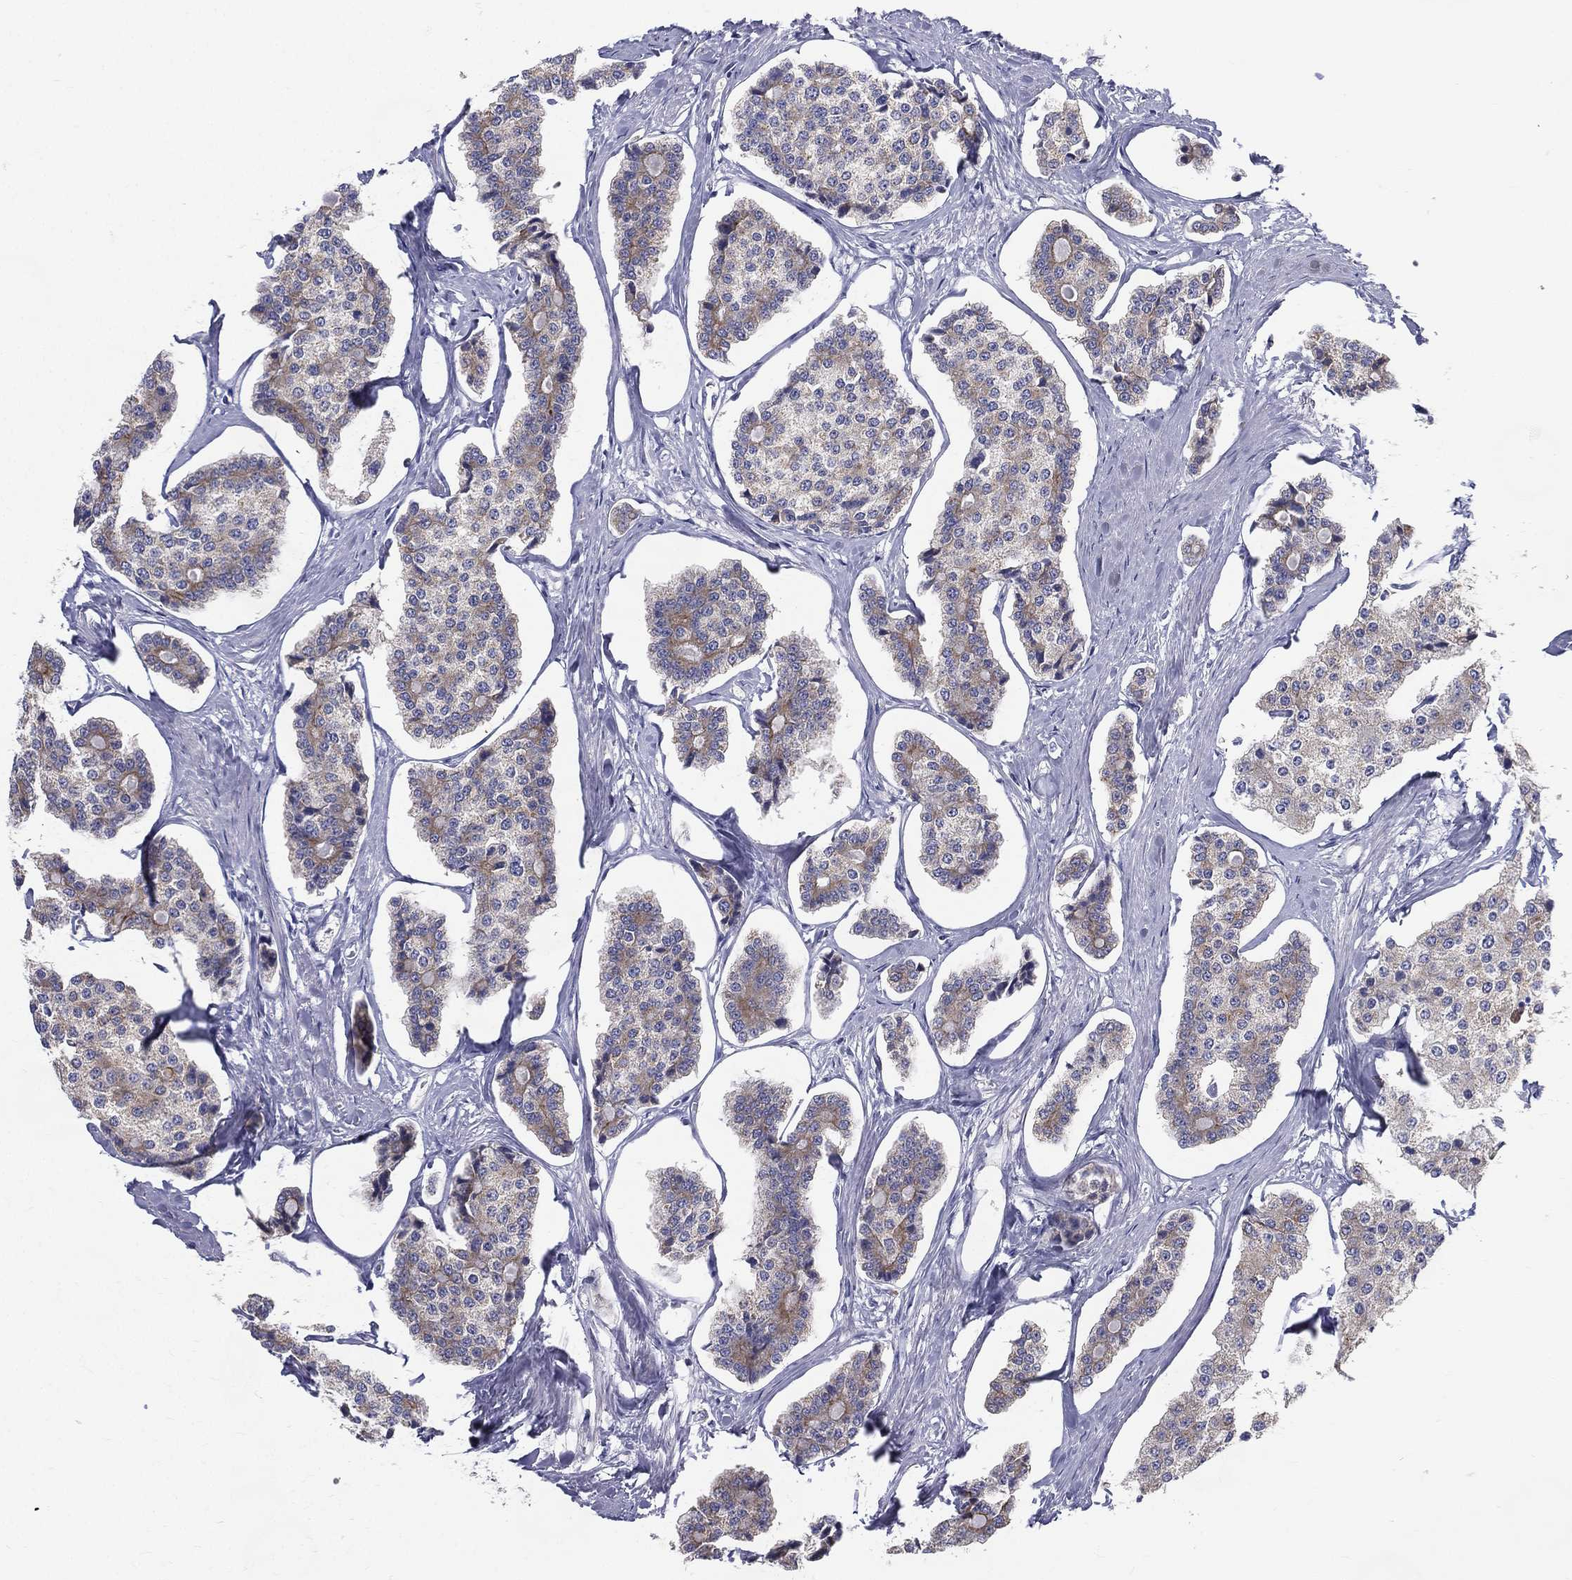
{"staining": {"intensity": "weak", "quantity": "25%-75%", "location": "cytoplasmic/membranous"}, "tissue": "carcinoid", "cell_type": "Tumor cells", "image_type": "cancer", "snomed": [{"axis": "morphology", "description": "Carcinoid, malignant, NOS"}, {"axis": "topography", "description": "Small intestine"}], "caption": "Tumor cells demonstrate weak cytoplasmic/membranous staining in about 25%-75% of cells in carcinoid.", "gene": "PWWP3A", "patient": {"sex": "female", "age": 65}}